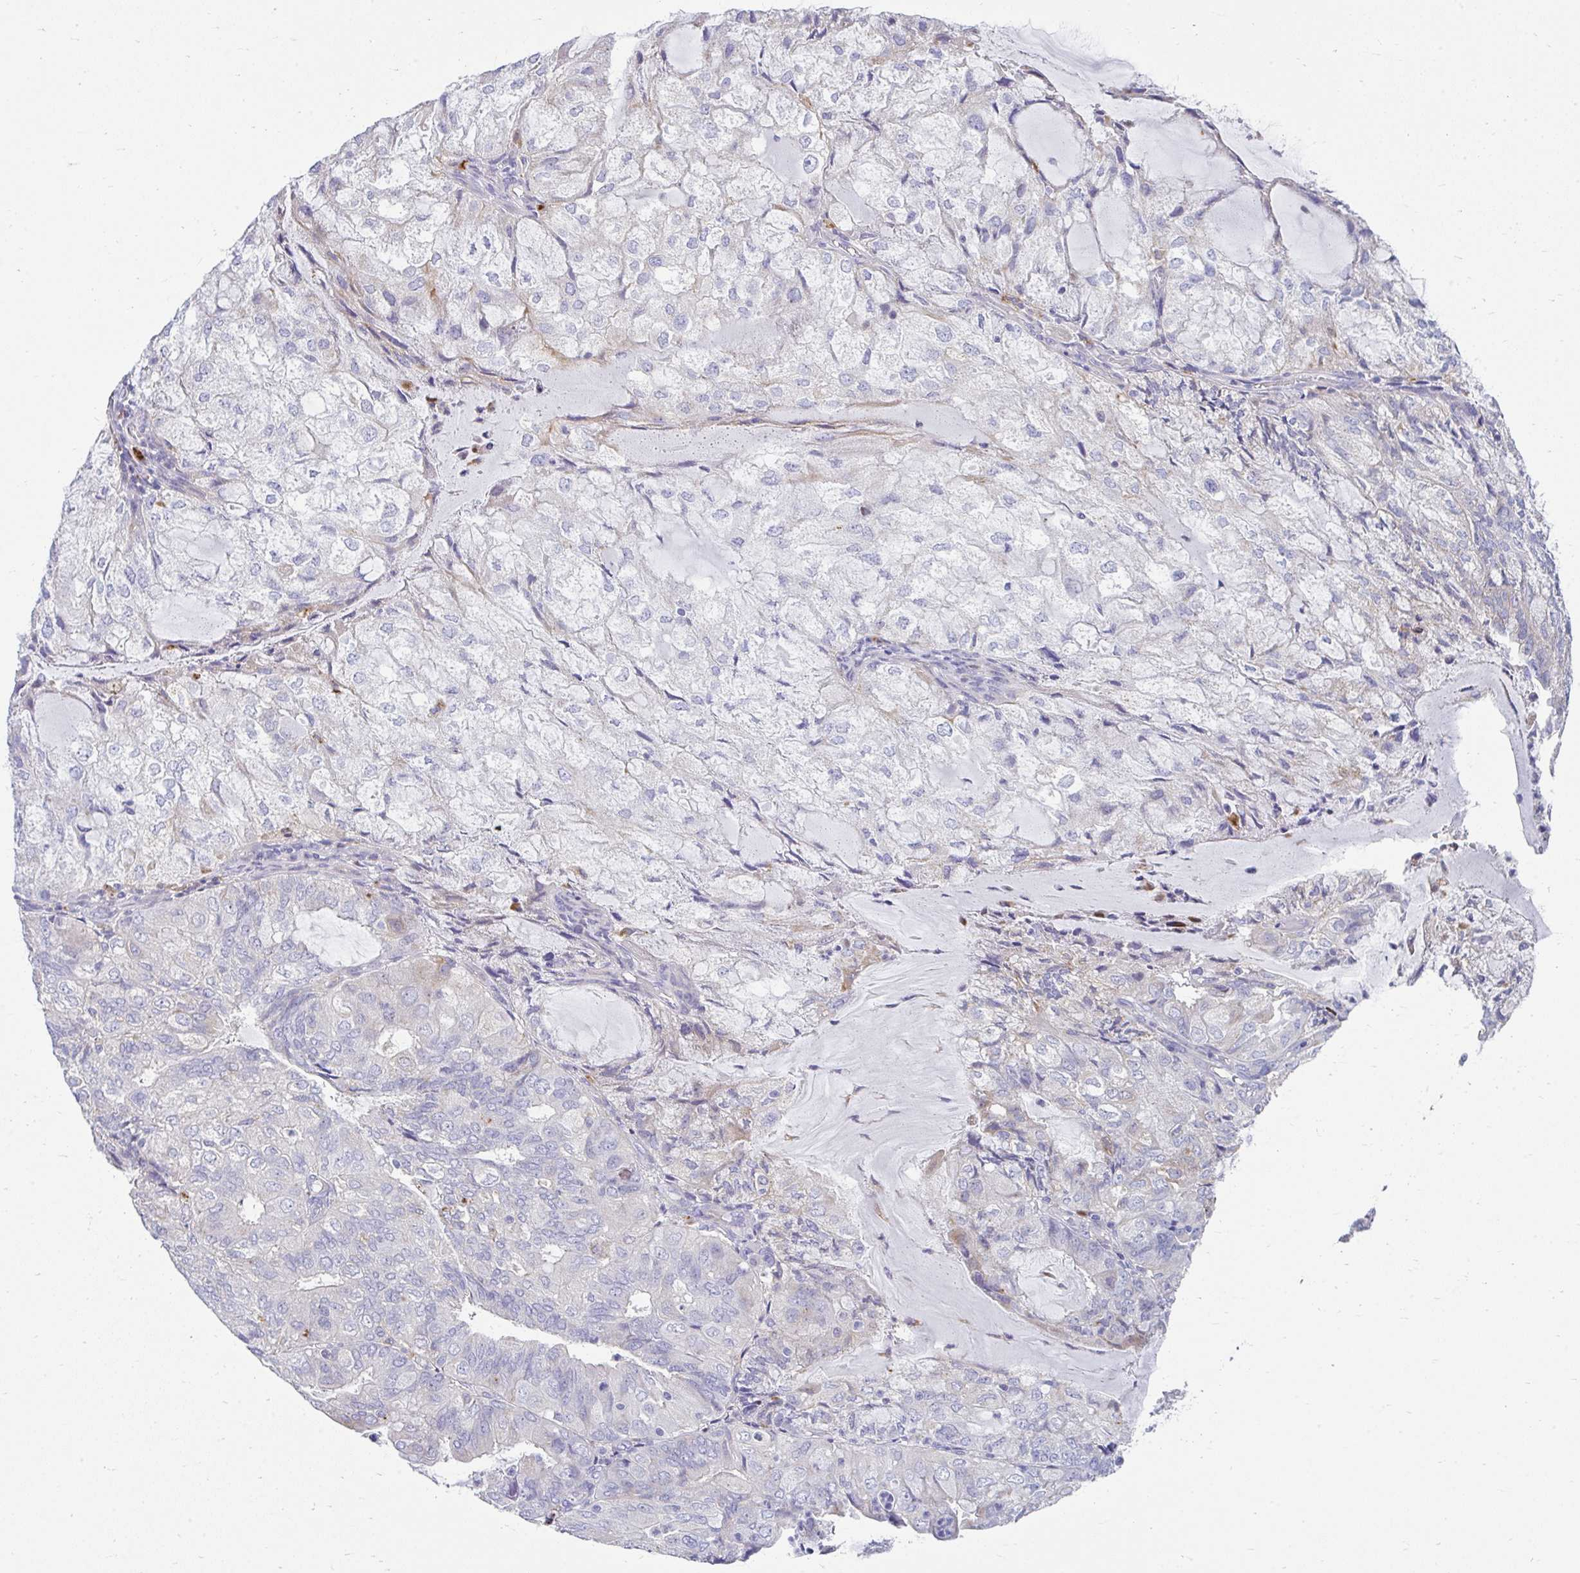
{"staining": {"intensity": "moderate", "quantity": "<25%", "location": "cytoplasmic/membranous"}, "tissue": "endometrial cancer", "cell_type": "Tumor cells", "image_type": "cancer", "snomed": [{"axis": "morphology", "description": "Adenocarcinoma, NOS"}, {"axis": "topography", "description": "Endometrium"}], "caption": "A photomicrograph showing moderate cytoplasmic/membranous expression in about <25% of tumor cells in endometrial adenocarcinoma, as visualized by brown immunohistochemical staining.", "gene": "ZNF33A", "patient": {"sex": "female", "age": 81}}